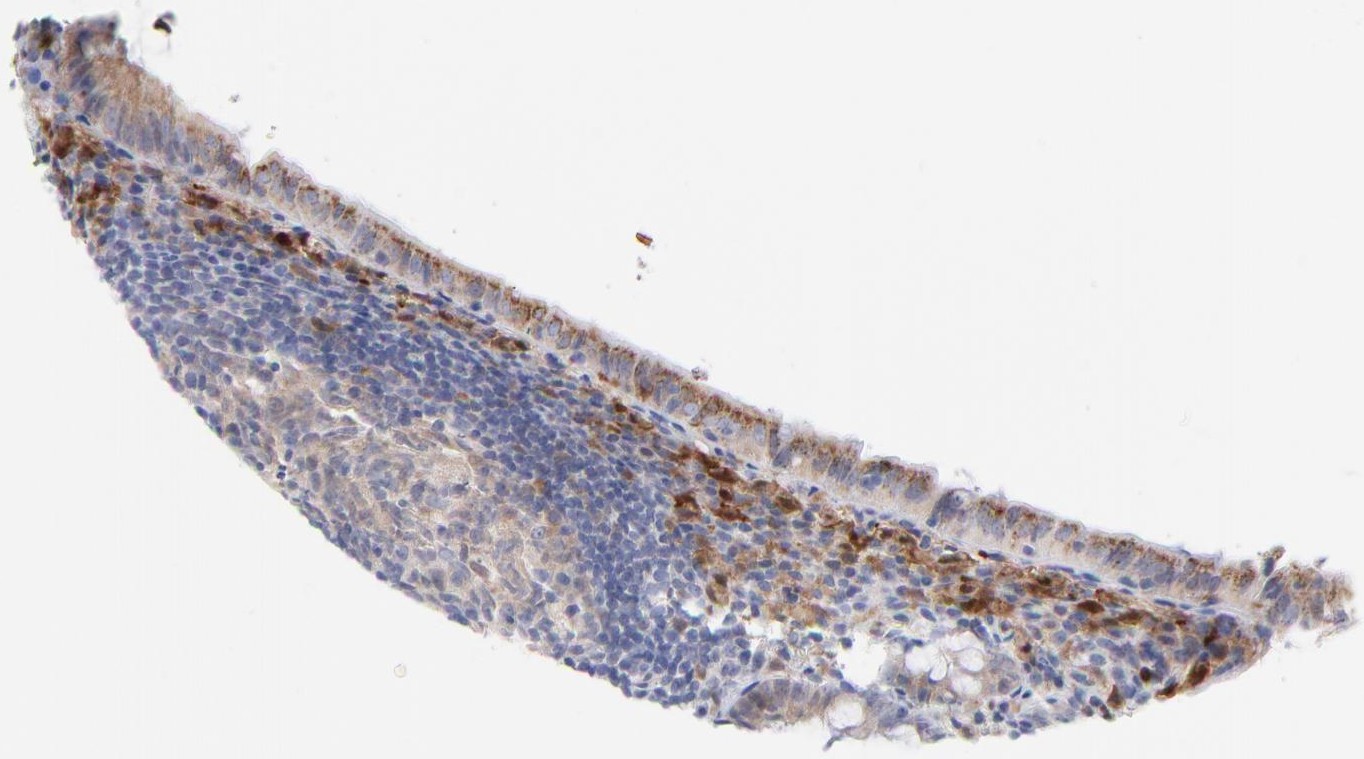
{"staining": {"intensity": "weak", "quantity": ">75%", "location": "cytoplasmic/membranous"}, "tissue": "appendix", "cell_type": "Glandular cells", "image_type": "normal", "snomed": [{"axis": "morphology", "description": "Normal tissue, NOS"}, {"axis": "topography", "description": "Appendix"}], "caption": "IHC staining of benign appendix, which shows low levels of weak cytoplasmic/membranous expression in approximately >75% of glandular cells indicating weak cytoplasmic/membranous protein positivity. The staining was performed using DAB (brown) for protein detection and nuclei were counterstained in hematoxylin (blue).", "gene": "BID", "patient": {"sex": "female", "age": 10}}